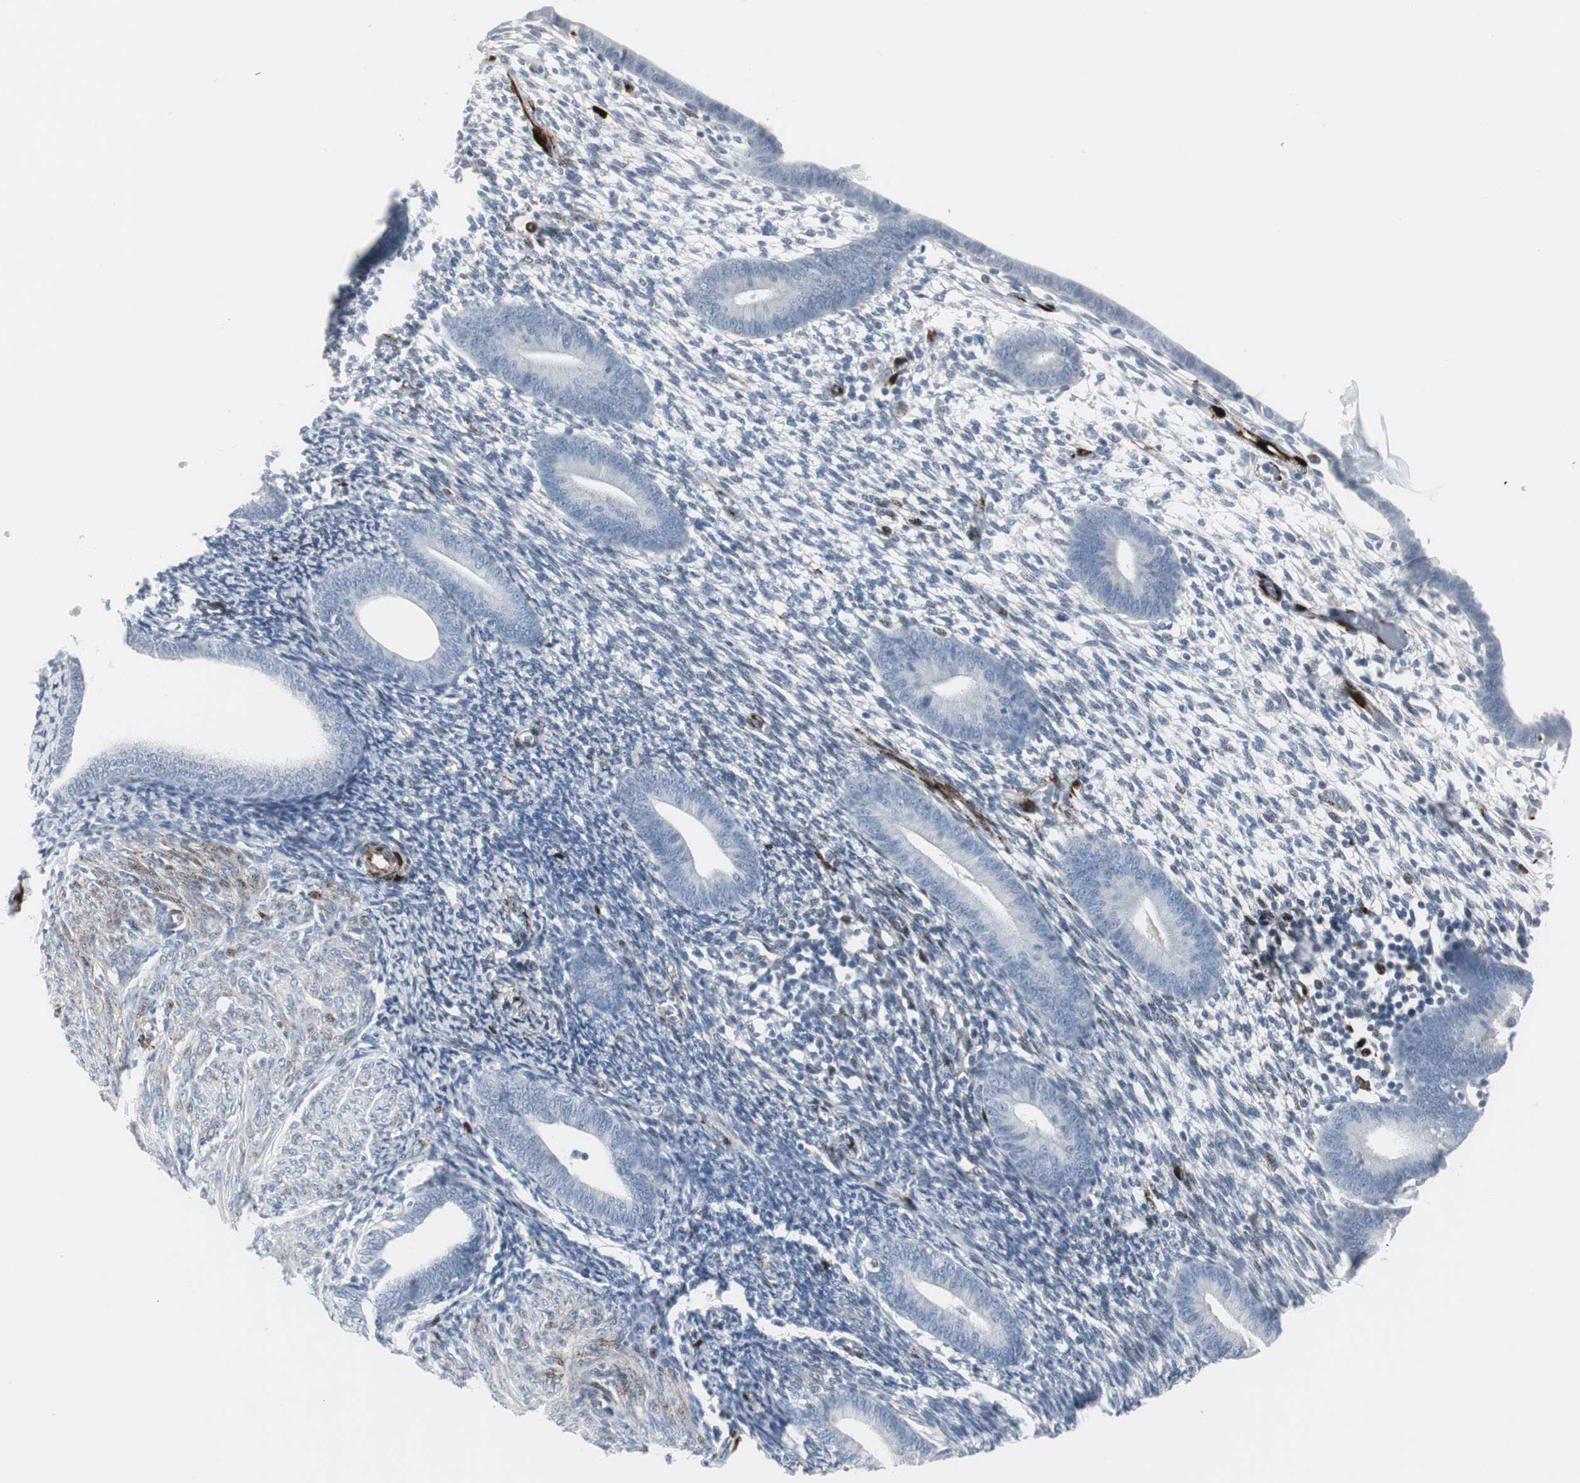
{"staining": {"intensity": "moderate", "quantity": "<25%", "location": "cytoplasmic/membranous,nuclear"}, "tissue": "endometrium", "cell_type": "Cells in endometrial stroma", "image_type": "normal", "snomed": [{"axis": "morphology", "description": "Normal tissue, NOS"}, {"axis": "topography", "description": "Endometrium"}], "caption": "This photomicrograph demonstrates benign endometrium stained with immunohistochemistry to label a protein in brown. The cytoplasmic/membranous,nuclear of cells in endometrial stroma show moderate positivity for the protein. Nuclei are counter-stained blue.", "gene": "PPP1R14A", "patient": {"sex": "female", "age": 57}}